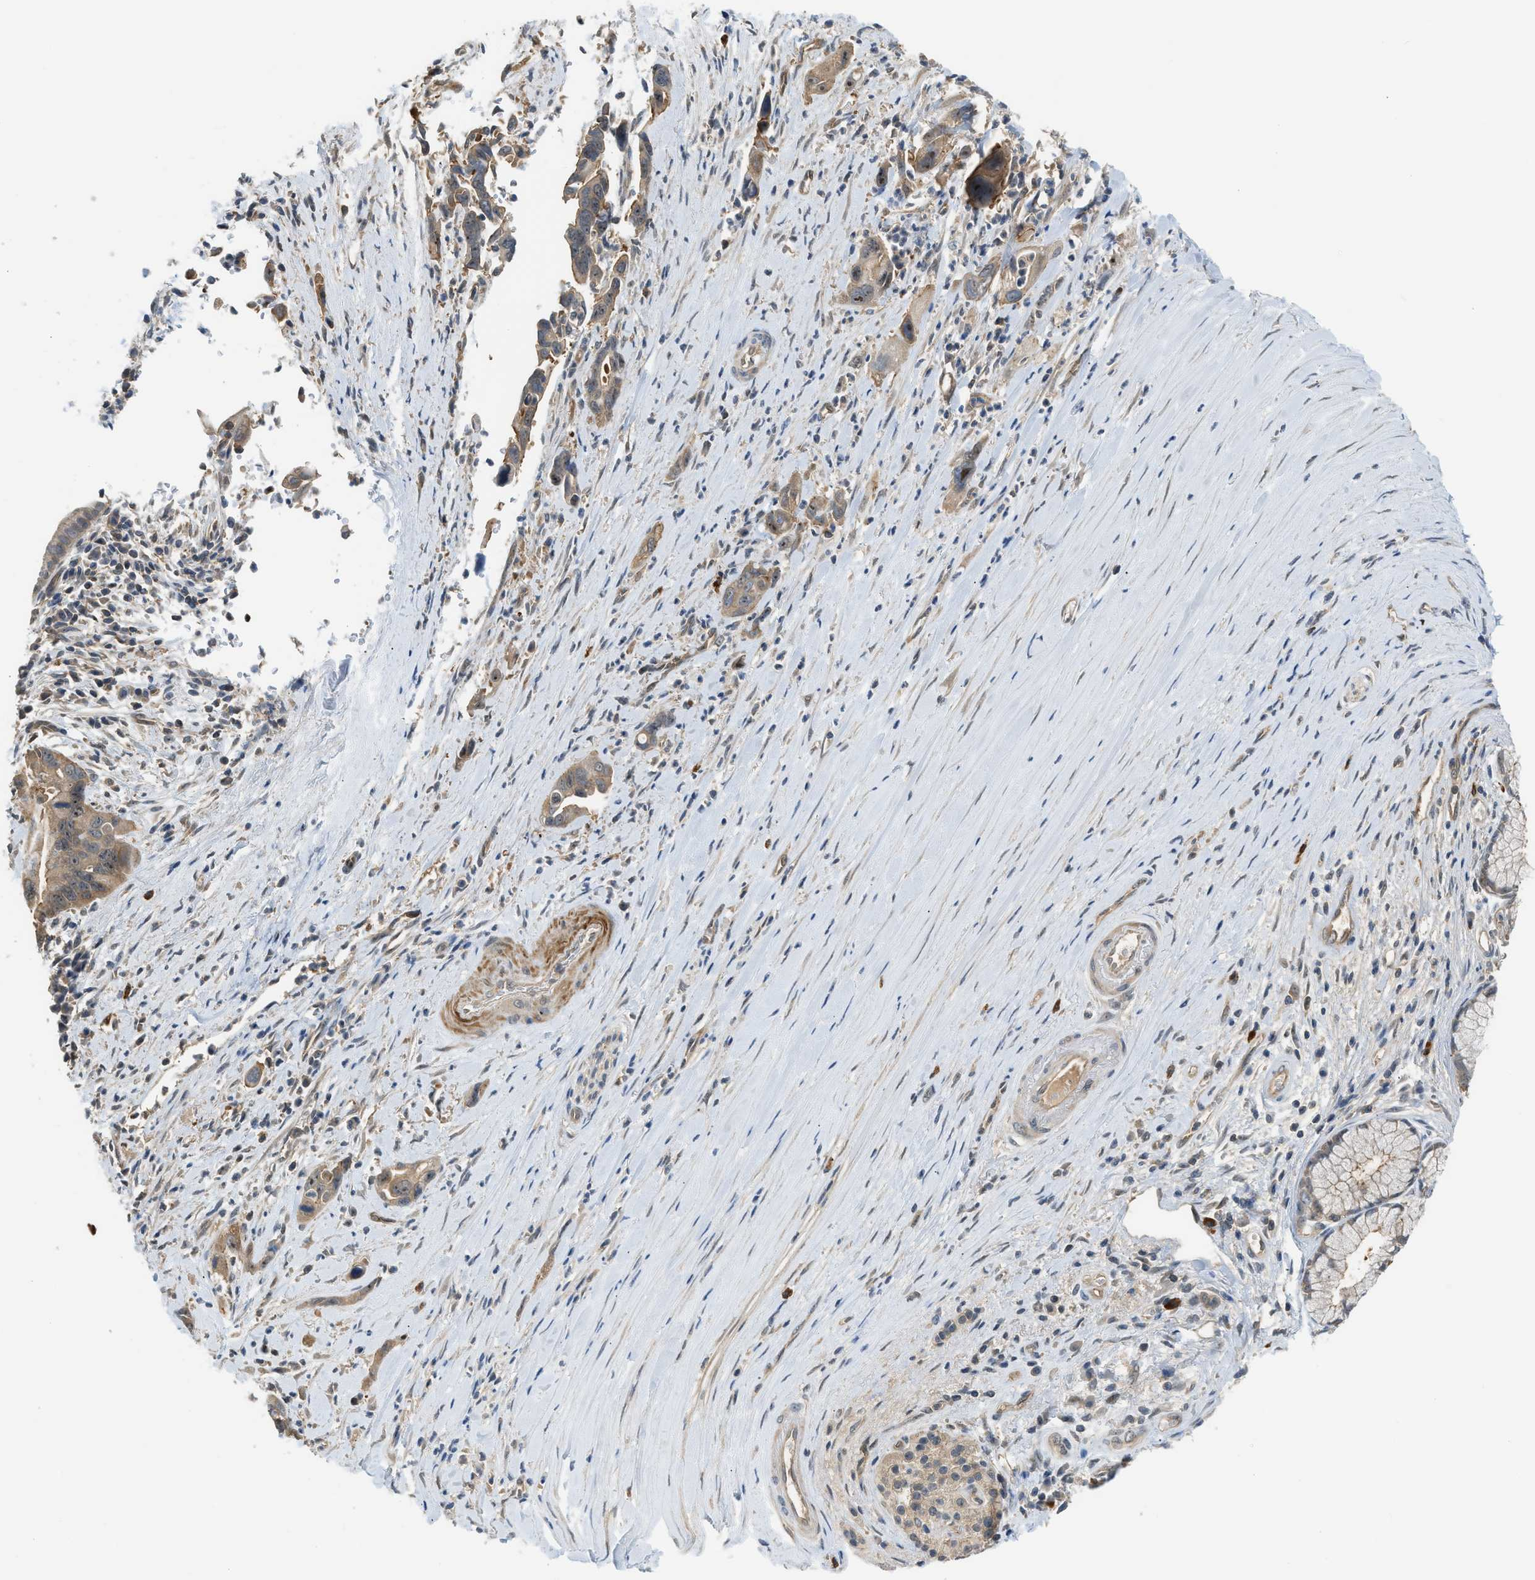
{"staining": {"intensity": "weak", "quantity": ">75%", "location": "cytoplasmic/membranous,nuclear"}, "tissue": "pancreatic cancer", "cell_type": "Tumor cells", "image_type": "cancer", "snomed": [{"axis": "morphology", "description": "Adenocarcinoma, NOS"}, {"axis": "topography", "description": "Pancreas"}], "caption": "The photomicrograph displays staining of pancreatic adenocarcinoma, revealing weak cytoplasmic/membranous and nuclear protein staining (brown color) within tumor cells.", "gene": "CBLB", "patient": {"sex": "female", "age": 70}}